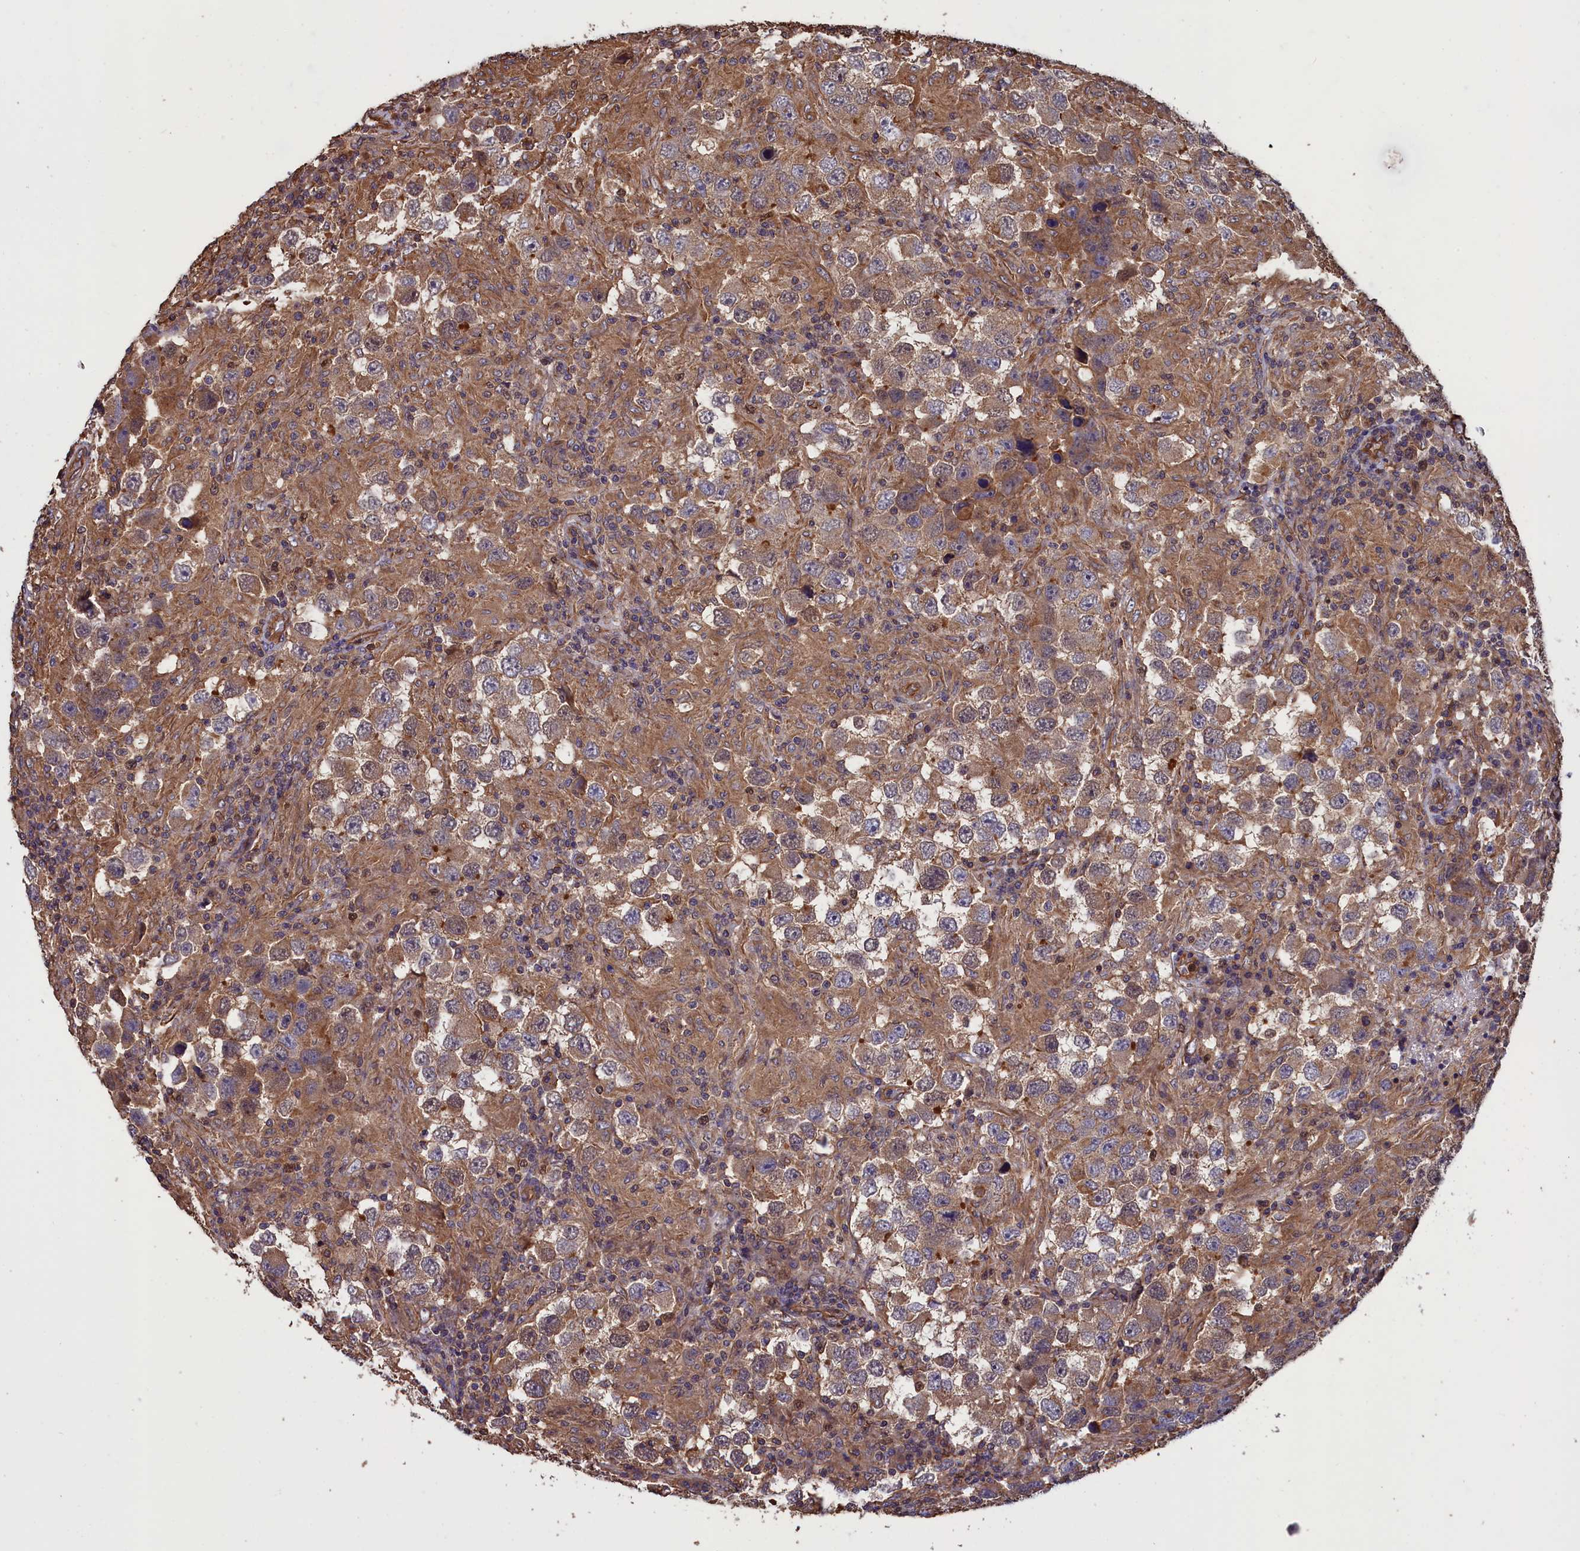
{"staining": {"intensity": "moderate", "quantity": ">75%", "location": "cytoplasmic/membranous"}, "tissue": "testis cancer", "cell_type": "Tumor cells", "image_type": "cancer", "snomed": [{"axis": "morphology", "description": "Carcinoma, Embryonal, NOS"}, {"axis": "topography", "description": "Testis"}], "caption": "IHC of human testis embryonal carcinoma exhibits medium levels of moderate cytoplasmic/membranous positivity in about >75% of tumor cells.", "gene": "DAPK3", "patient": {"sex": "male", "age": 21}}